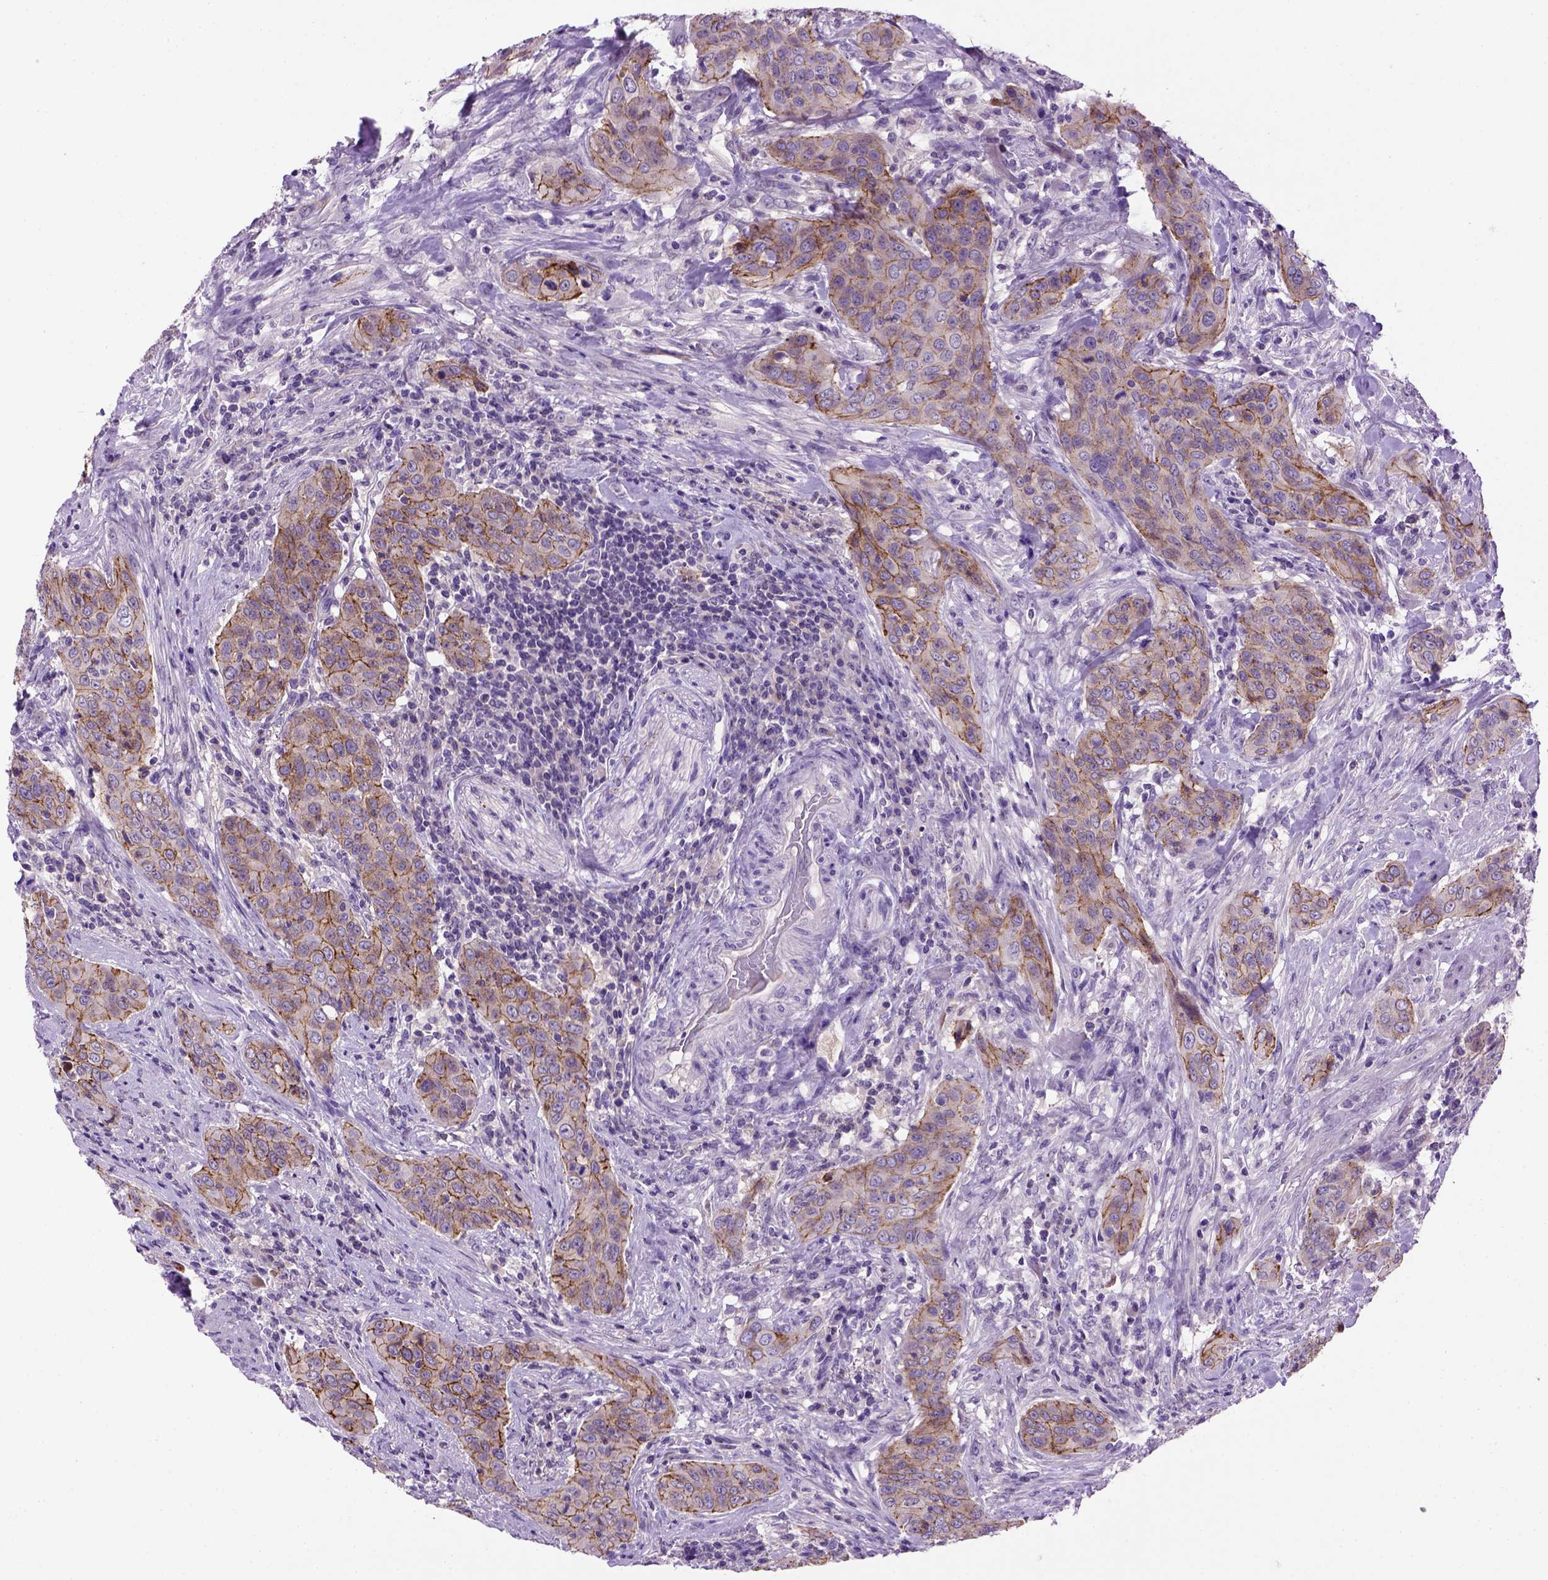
{"staining": {"intensity": "moderate", "quantity": ">75%", "location": "cytoplasmic/membranous"}, "tissue": "urothelial cancer", "cell_type": "Tumor cells", "image_type": "cancer", "snomed": [{"axis": "morphology", "description": "Urothelial carcinoma, High grade"}, {"axis": "topography", "description": "Urinary bladder"}], "caption": "Immunohistochemistry of human urothelial carcinoma (high-grade) displays medium levels of moderate cytoplasmic/membranous expression in about >75% of tumor cells. (DAB (3,3'-diaminobenzidine) IHC, brown staining for protein, blue staining for nuclei).", "gene": "CDH1", "patient": {"sex": "male", "age": 82}}